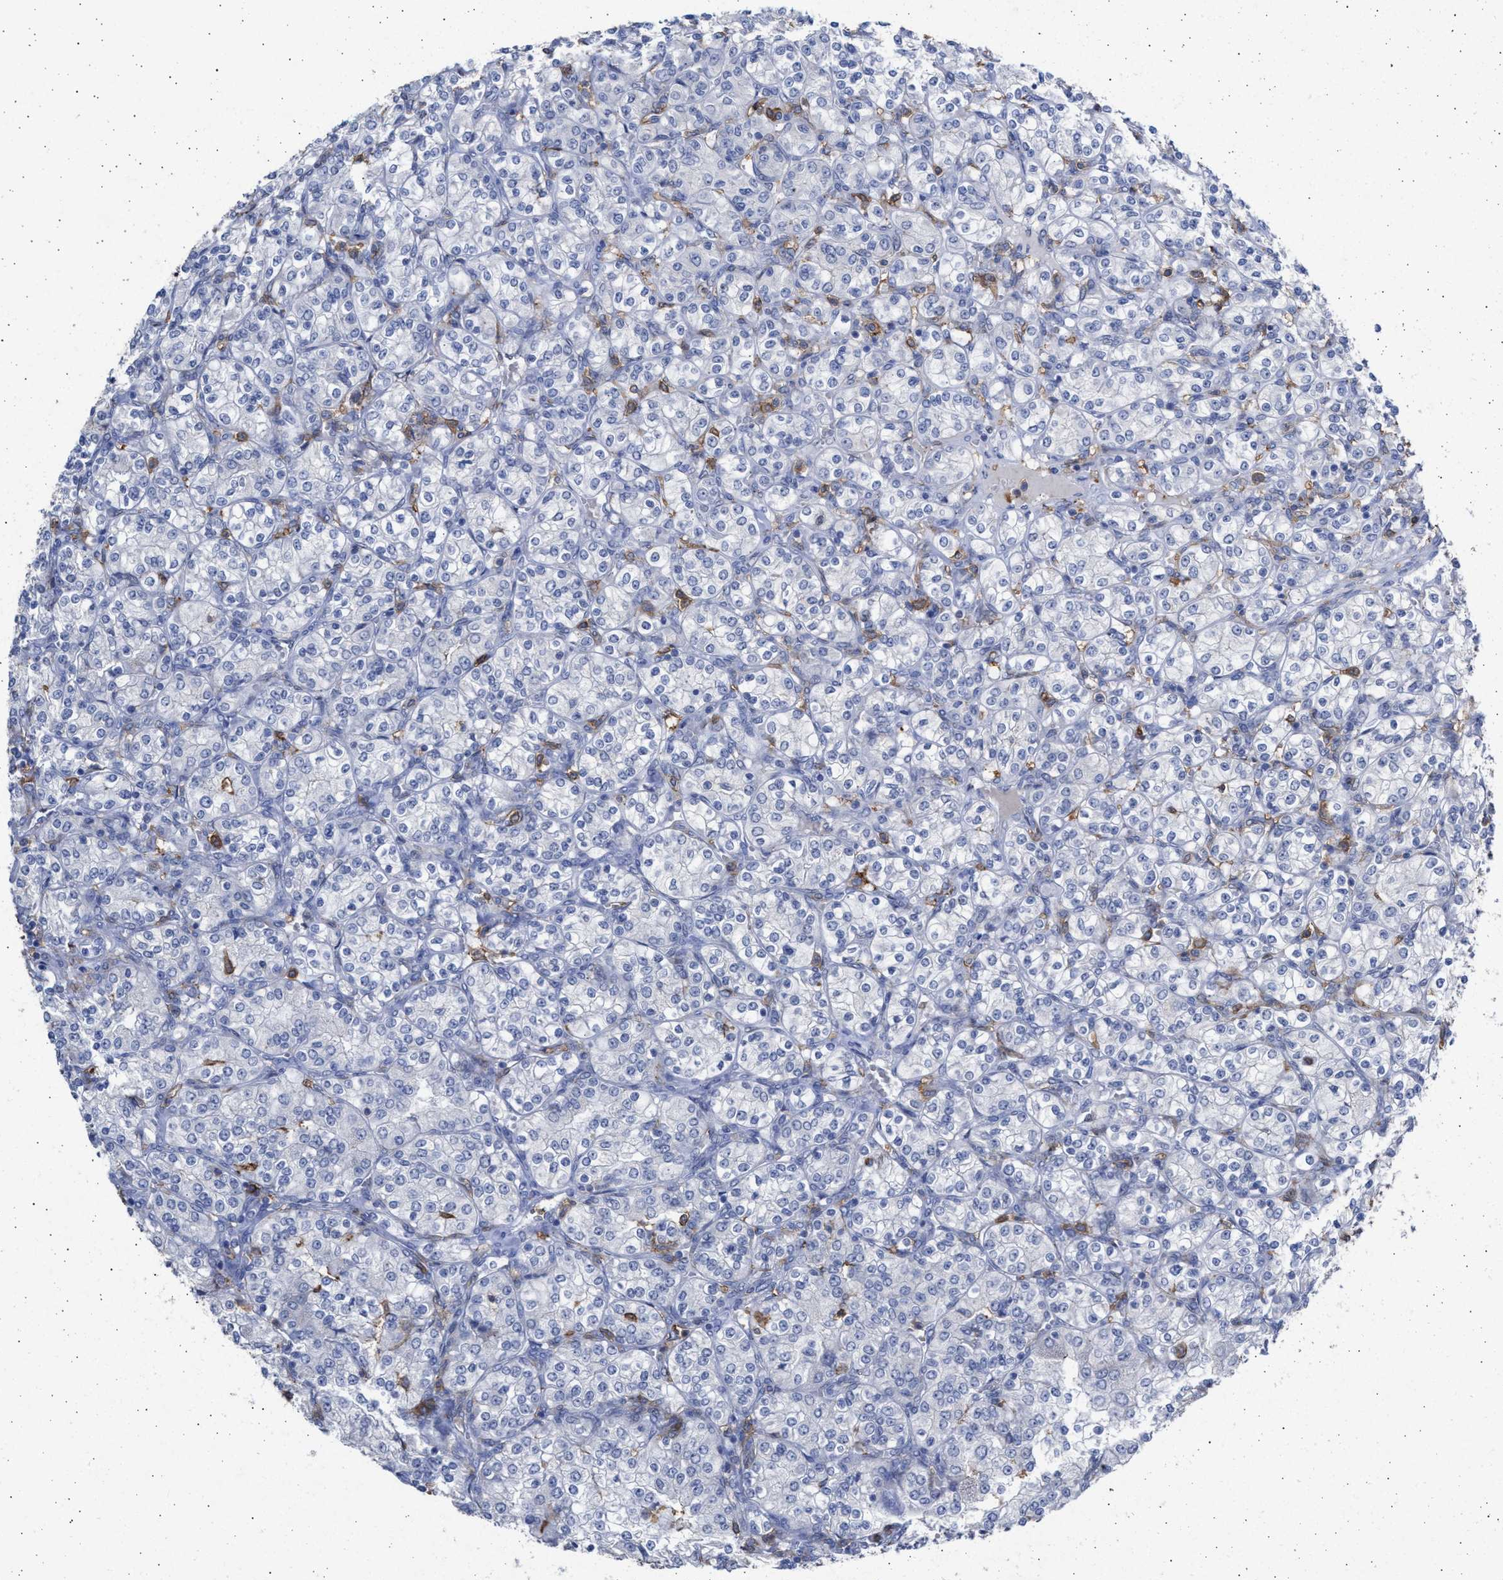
{"staining": {"intensity": "negative", "quantity": "none", "location": "none"}, "tissue": "renal cancer", "cell_type": "Tumor cells", "image_type": "cancer", "snomed": [{"axis": "morphology", "description": "Adenocarcinoma, NOS"}, {"axis": "topography", "description": "Kidney"}], "caption": "A histopathology image of human renal adenocarcinoma is negative for staining in tumor cells.", "gene": "FCER1A", "patient": {"sex": "male", "age": 77}}